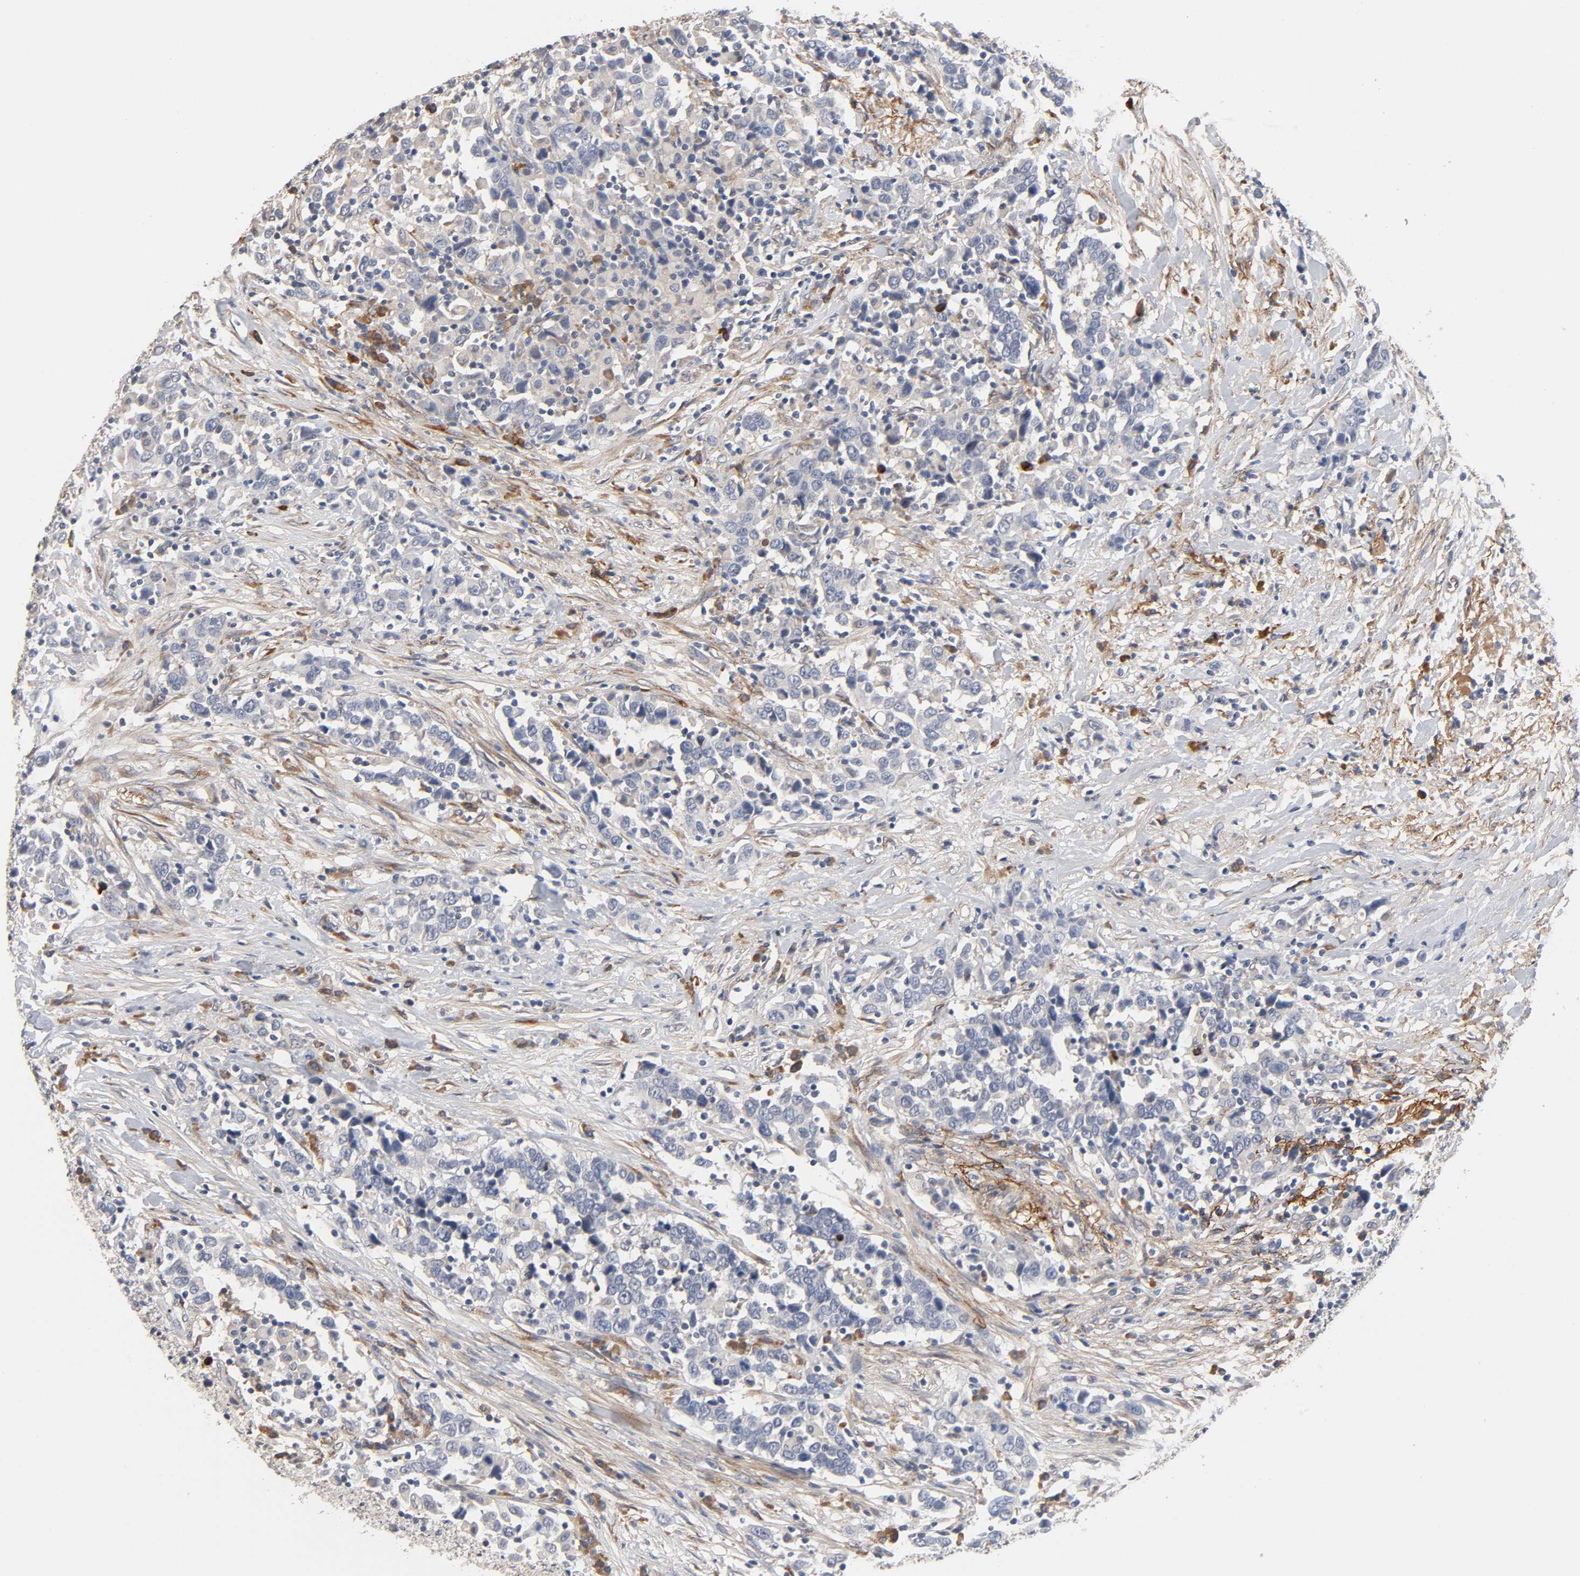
{"staining": {"intensity": "negative", "quantity": "none", "location": "none"}, "tissue": "urothelial cancer", "cell_type": "Tumor cells", "image_type": "cancer", "snomed": [{"axis": "morphology", "description": "Urothelial carcinoma, High grade"}, {"axis": "topography", "description": "Urinary bladder"}], "caption": "DAB immunohistochemical staining of urothelial carcinoma (high-grade) displays no significant expression in tumor cells.", "gene": "HDLBP", "patient": {"sex": "male", "age": 61}}